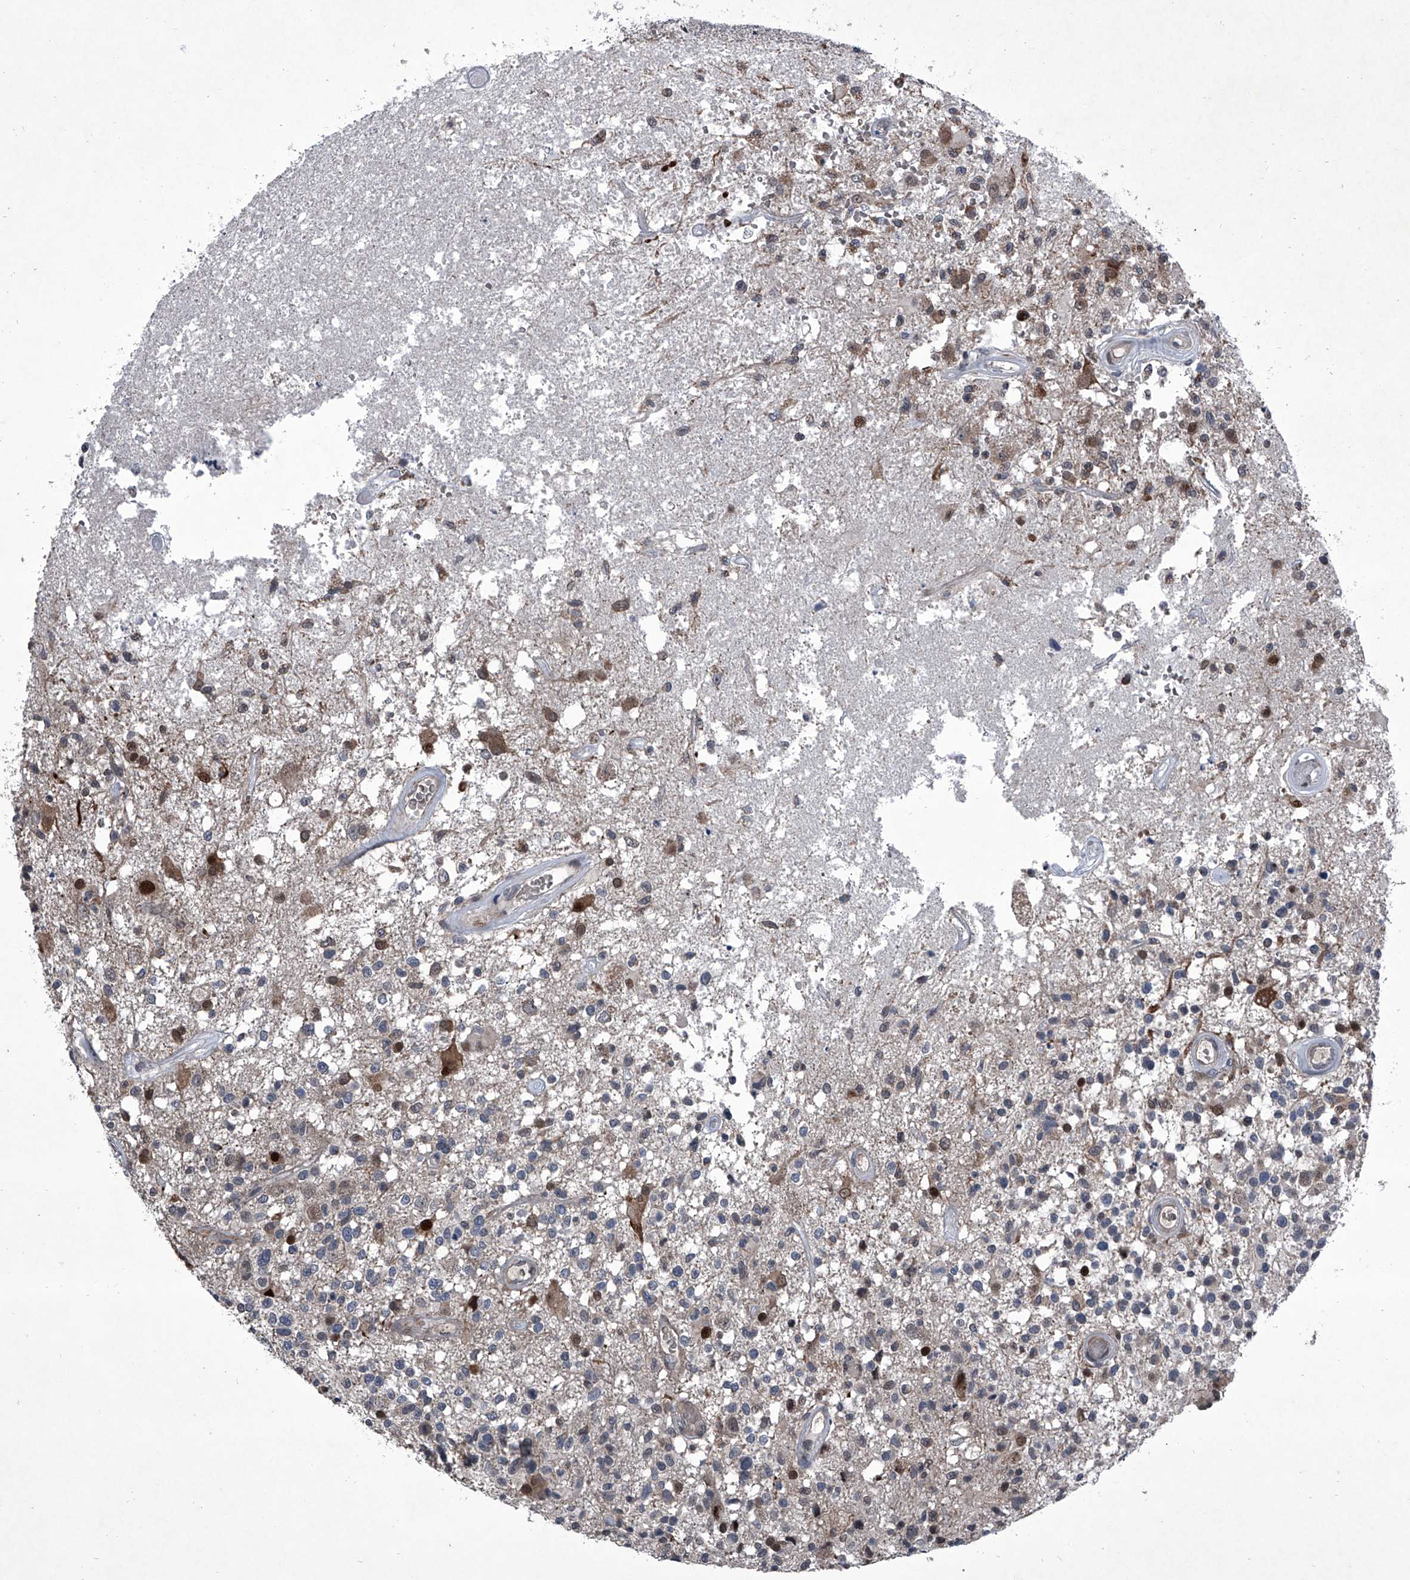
{"staining": {"intensity": "negative", "quantity": "none", "location": "none"}, "tissue": "glioma", "cell_type": "Tumor cells", "image_type": "cancer", "snomed": [{"axis": "morphology", "description": "Glioma, malignant, High grade"}, {"axis": "morphology", "description": "Glioblastoma, NOS"}, {"axis": "topography", "description": "Brain"}], "caption": "This is an immunohistochemistry image of human glioma. There is no expression in tumor cells.", "gene": "ELK4", "patient": {"sex": "male", "age": 60}}